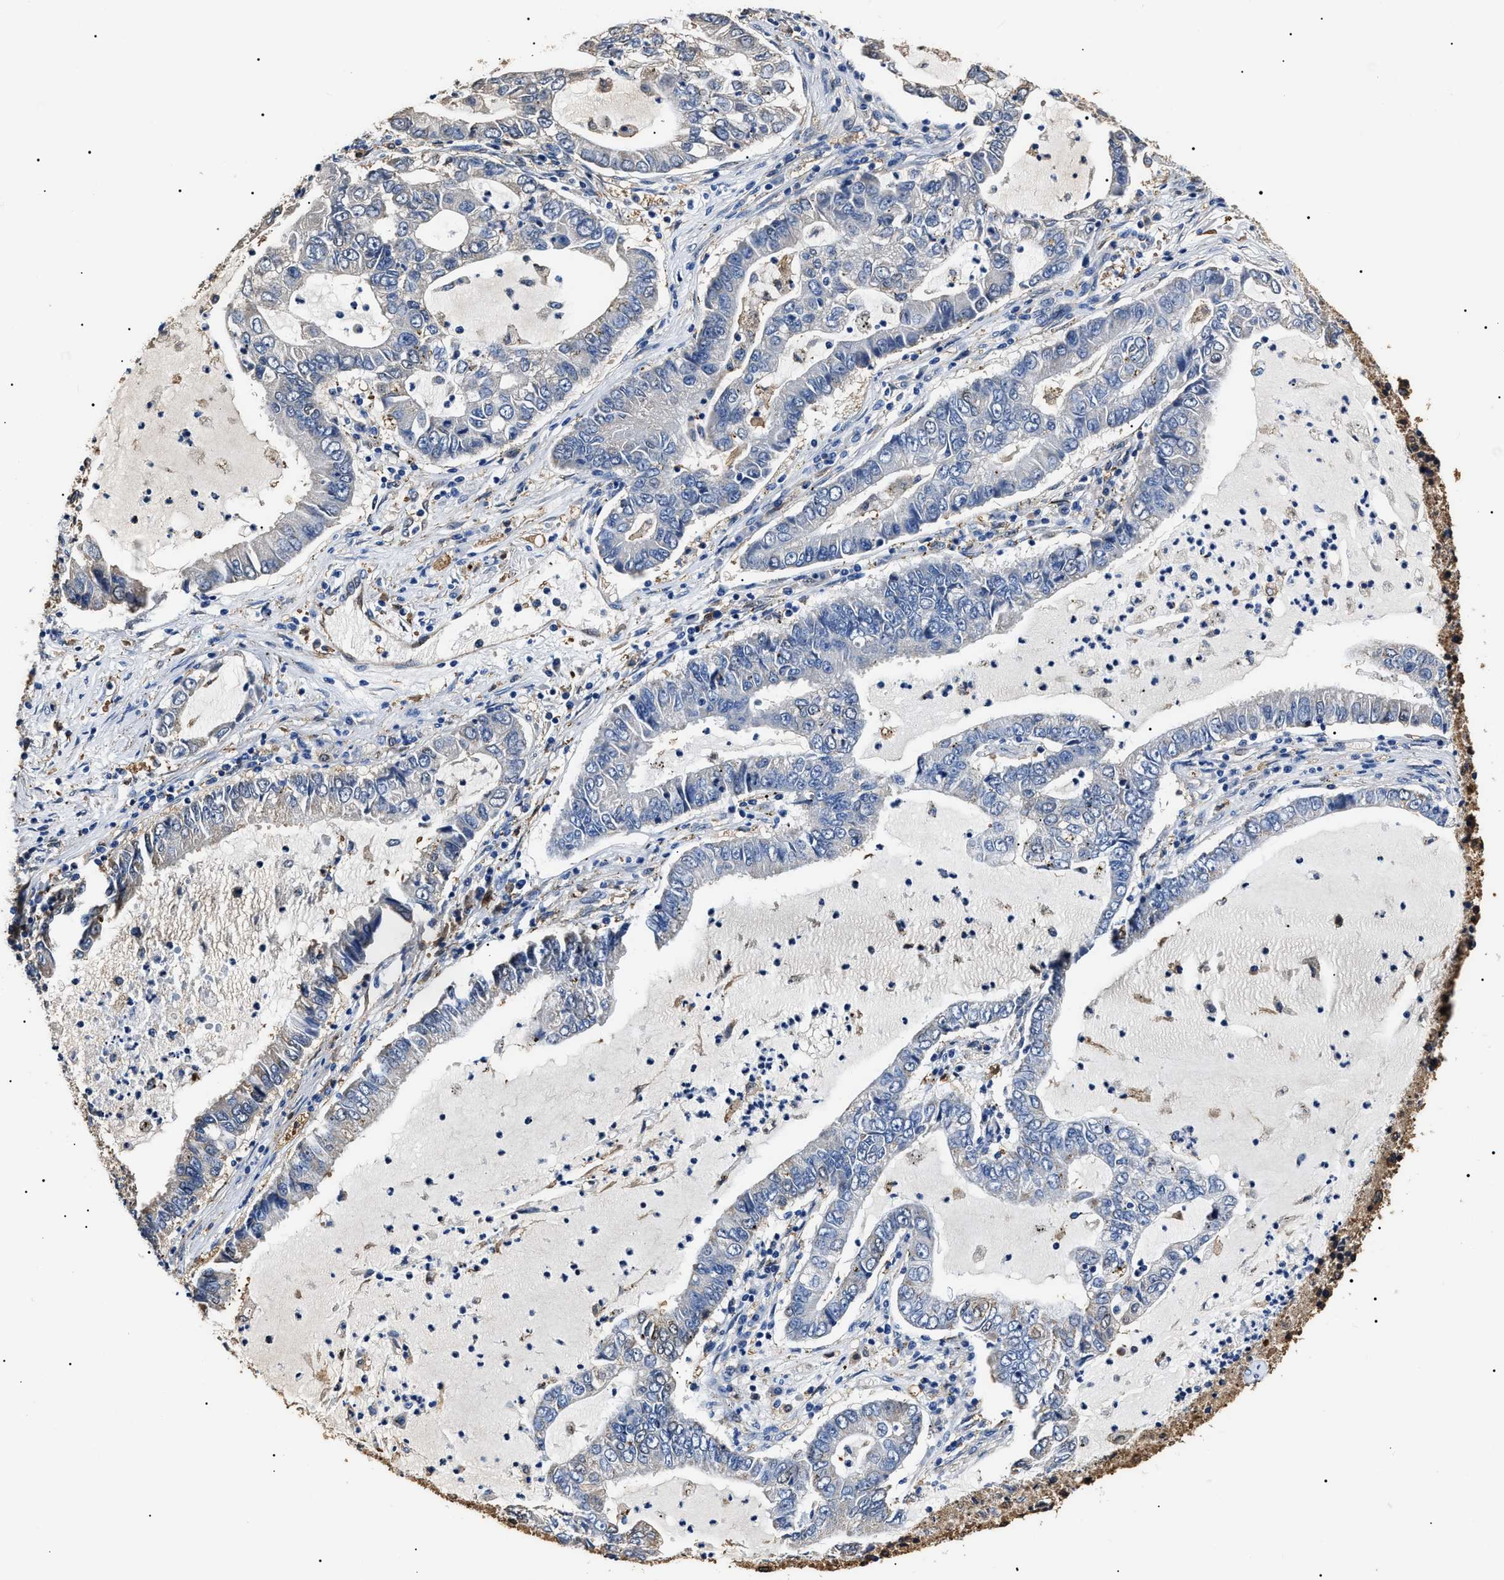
{"staining": {"intensity": "weak", "quantity": "<25%", "location": "cytoplasmic/membranous"}, "tissue": "lung cancer", "cell_type": "Tumor cells", "image_type": "cancer", "snomed": [{"axis": "morphology", "description": "Adenocarcinoma, NOS"}, {"axis": "topography", "description": "Lung"}], "caption": "There is no significant staining in tumor cells of adenocarcinoma (lung).", "gene": "ALDH1A1", "patient": {"sex": "female", "age": 51}}